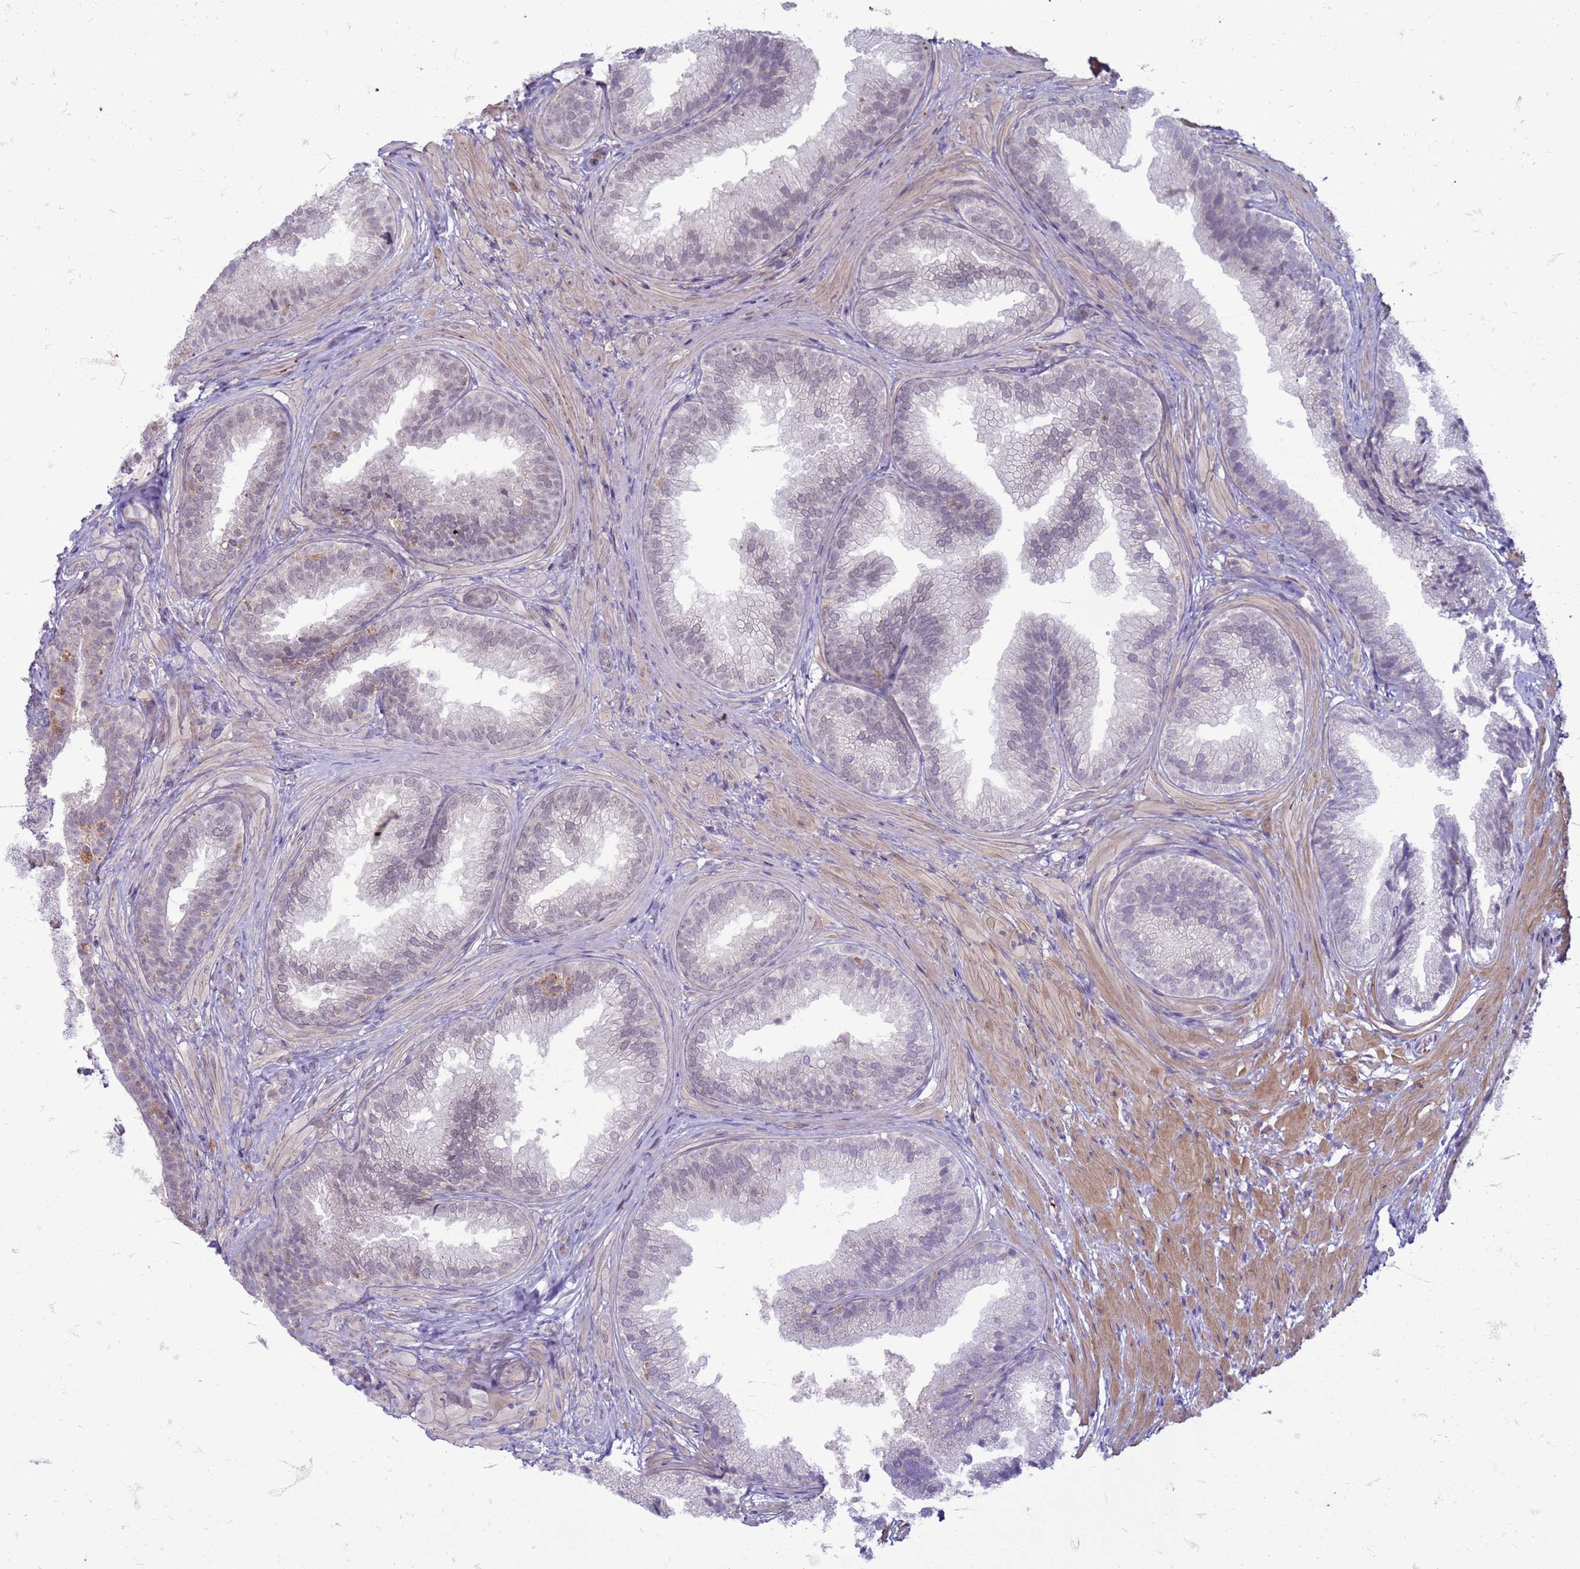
{"staining": {"intensity": "weak", "quantity": "<25%", "location": "cytoplasmic/membranous"}, "tissue": "prostate", "cell_type": "Glandular cells", "image_type": "normal", "snomed": [{"axis": "morphology", "description": "Normal tissue, NOS"}, {"axis": "topography", "description": "Prostate"}], "caption": "Human prostate stained for a protein using IHC demonstrates no positivity in glandular cells.", "gene": "SLC15A3", "patient": {"sex": "male", "age": 76}}